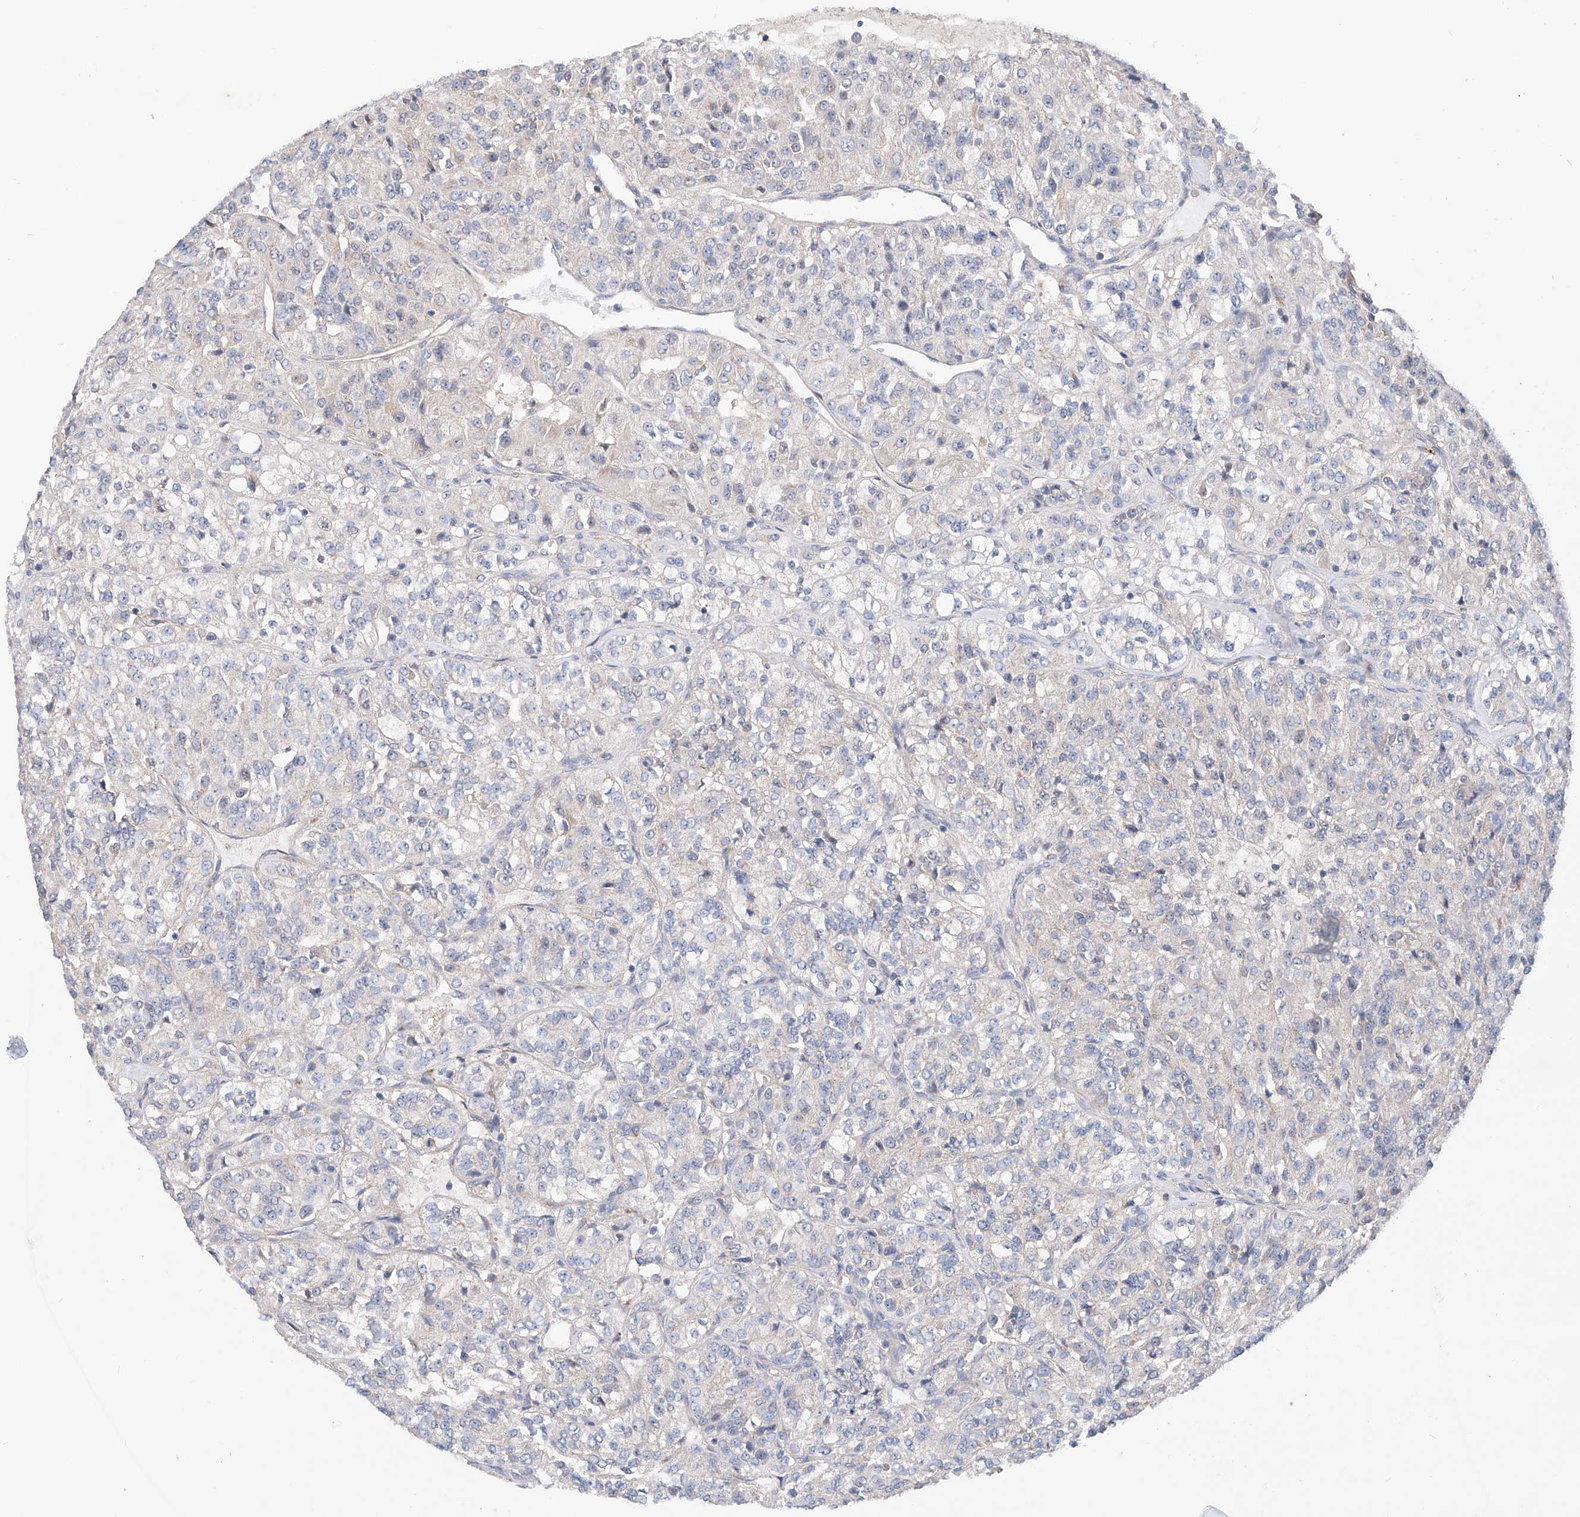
{"staining": {"intensity": "negative", "quantity": "none", "location": "none"}, "tissue": "renal cancer", "cell_type": "Tumor cells", "image_type": "cancer", "snomed": [{"axis": "morphology", "description": "Adenocarcinoma, NOS"}, {"axis": "topography", "description": "Kidney"}], "caption": "An immunohistochemistry histopathology image of adenocarcinoma (renal) is shown. There is no staining in tumor cells of adenocarcinoma (renal).", "gene": "SLC22A7", "patient": {"sex": "female", "age": 63}}